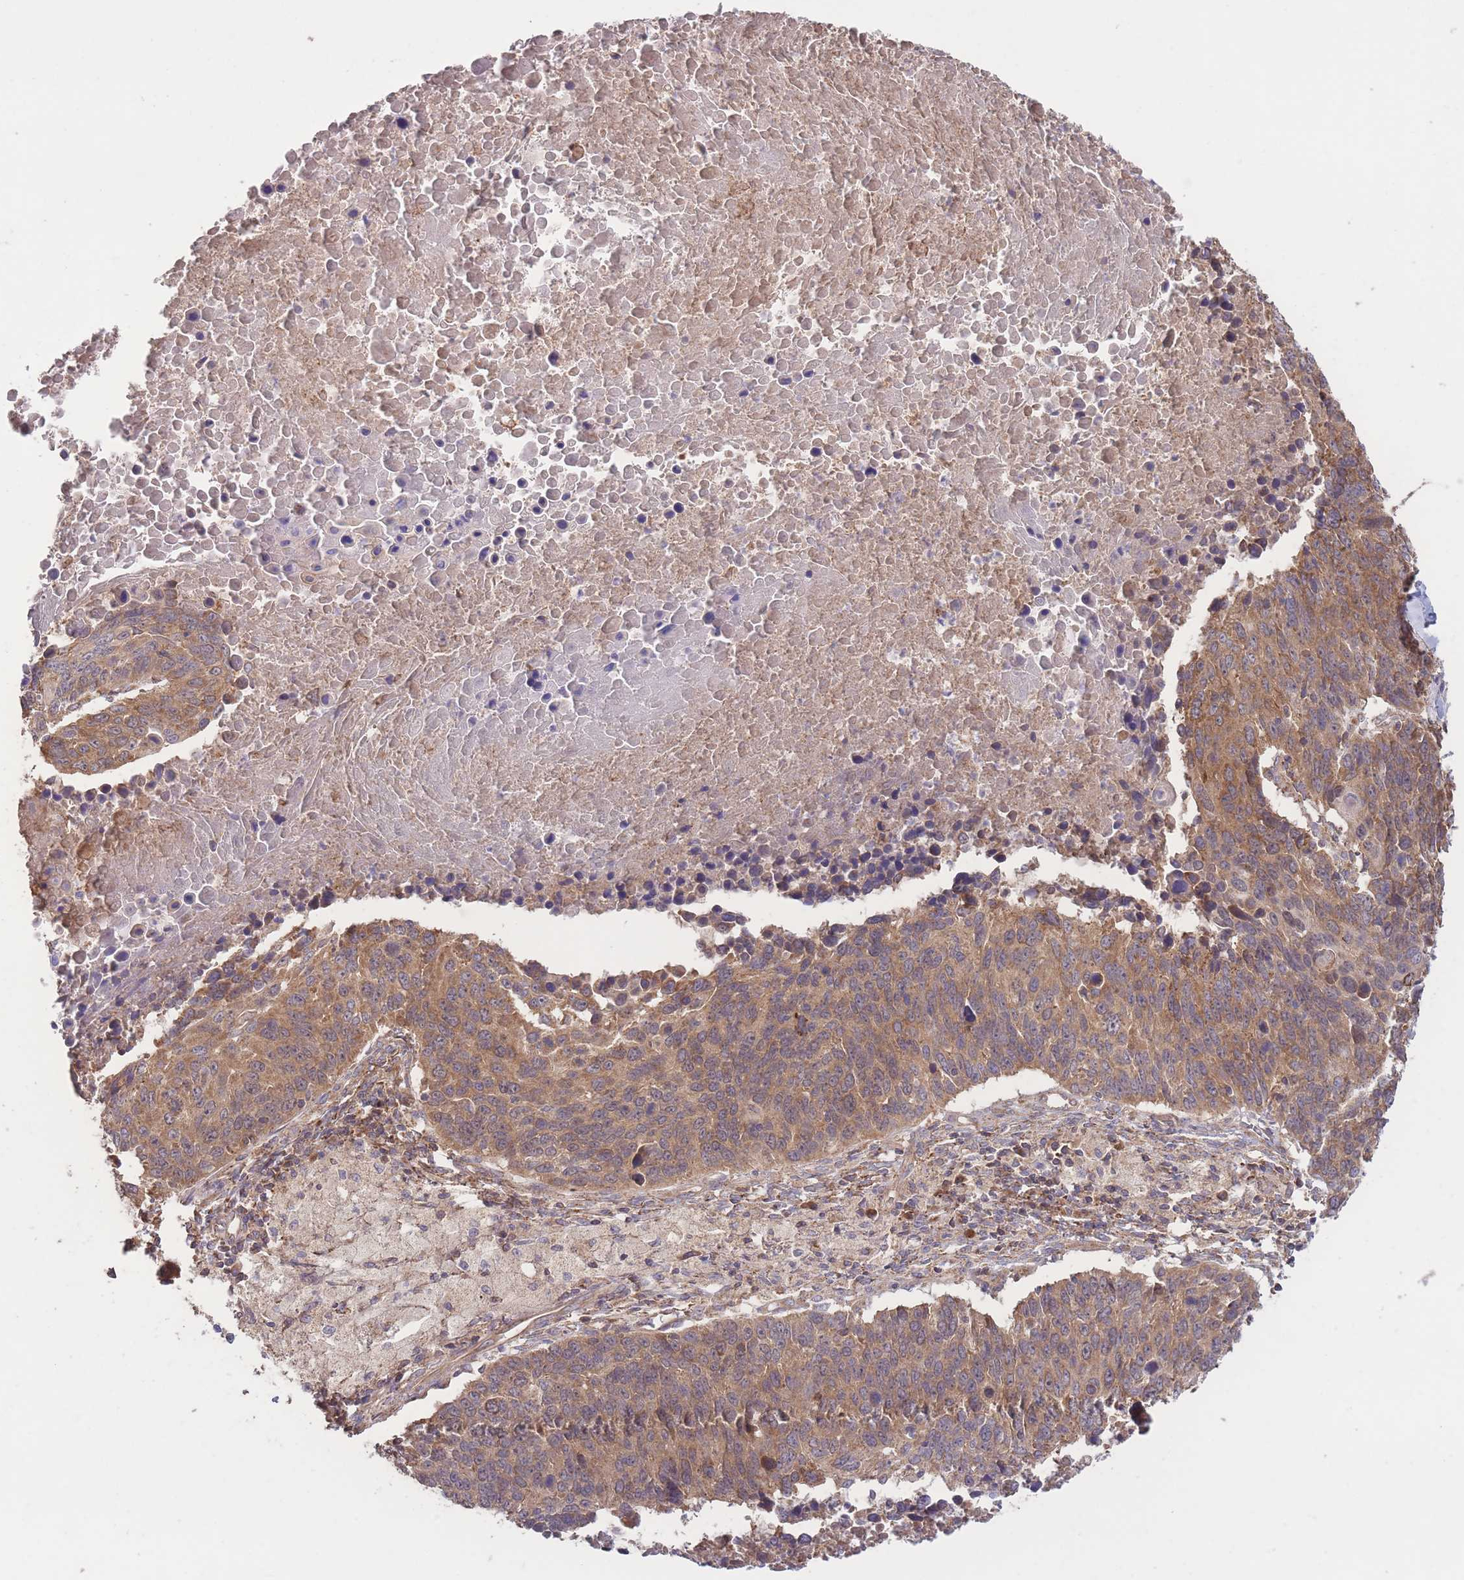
{"staining": {"intensity": "moderate", "quantity": ">75%", "location": "cytoplasmic/membranous"}, "tissue": "lung cancer", "cell_type": "Tumor cells", "image_type": "cancer", "snomed": [{"axis": "morphology", "description": "Normal tissue, NOS"}, {"axis": "morphology", "description": "Squamous cell carcinoma, NOS"}, {"axis": "topography", "description": "Lymph node"}, {"axis": "topography", "description": "Lung"}], "caption": "Moderate cytoplasmic/membranous positivity for a protein is seen in about >75% of tumor cells of lung cancer using immunohistochemistry.", "gene": "EEF1AKMT1", "patient": {"sex": "male", "age": 66}}